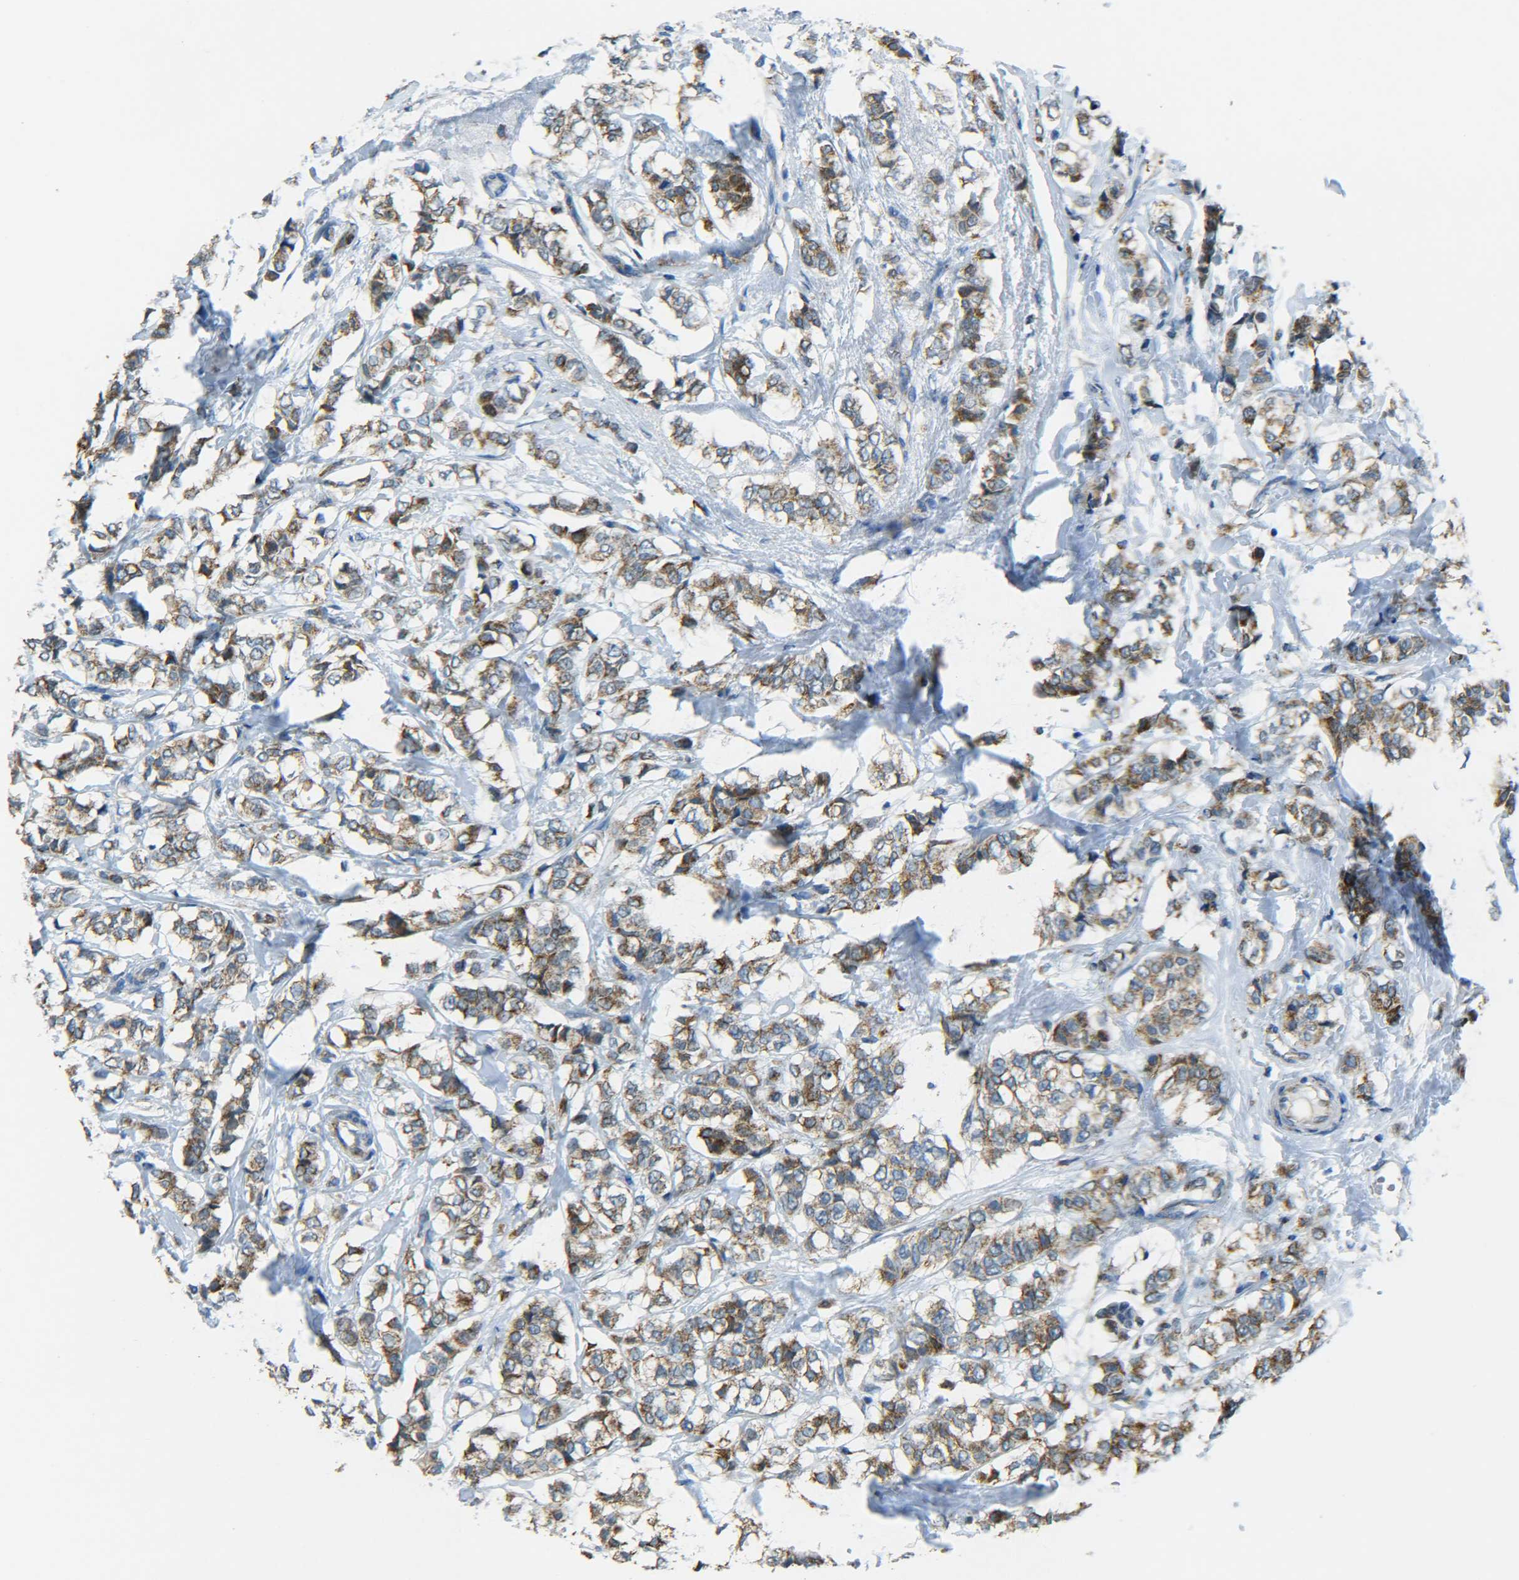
{"staining": {"intensity": "moderate", "quantity": ">75%", "location": "cytoplasmic/membranous"}, "tissue": "breast cancer", "cell_type": "Tumor cells", "image_type": "cancer", "snomed": [{"axis": "morphology", "description": "Lobular carcinoma"}, {"axis": "topography", "description": "Breast"}], "caption": "Breast cancer (lobular carcinoma) stained with a protein marker reveals moderate staining in tumor cells.", "gene": "CYB5R1", "patient": {"sex": "female", "age": 60}}